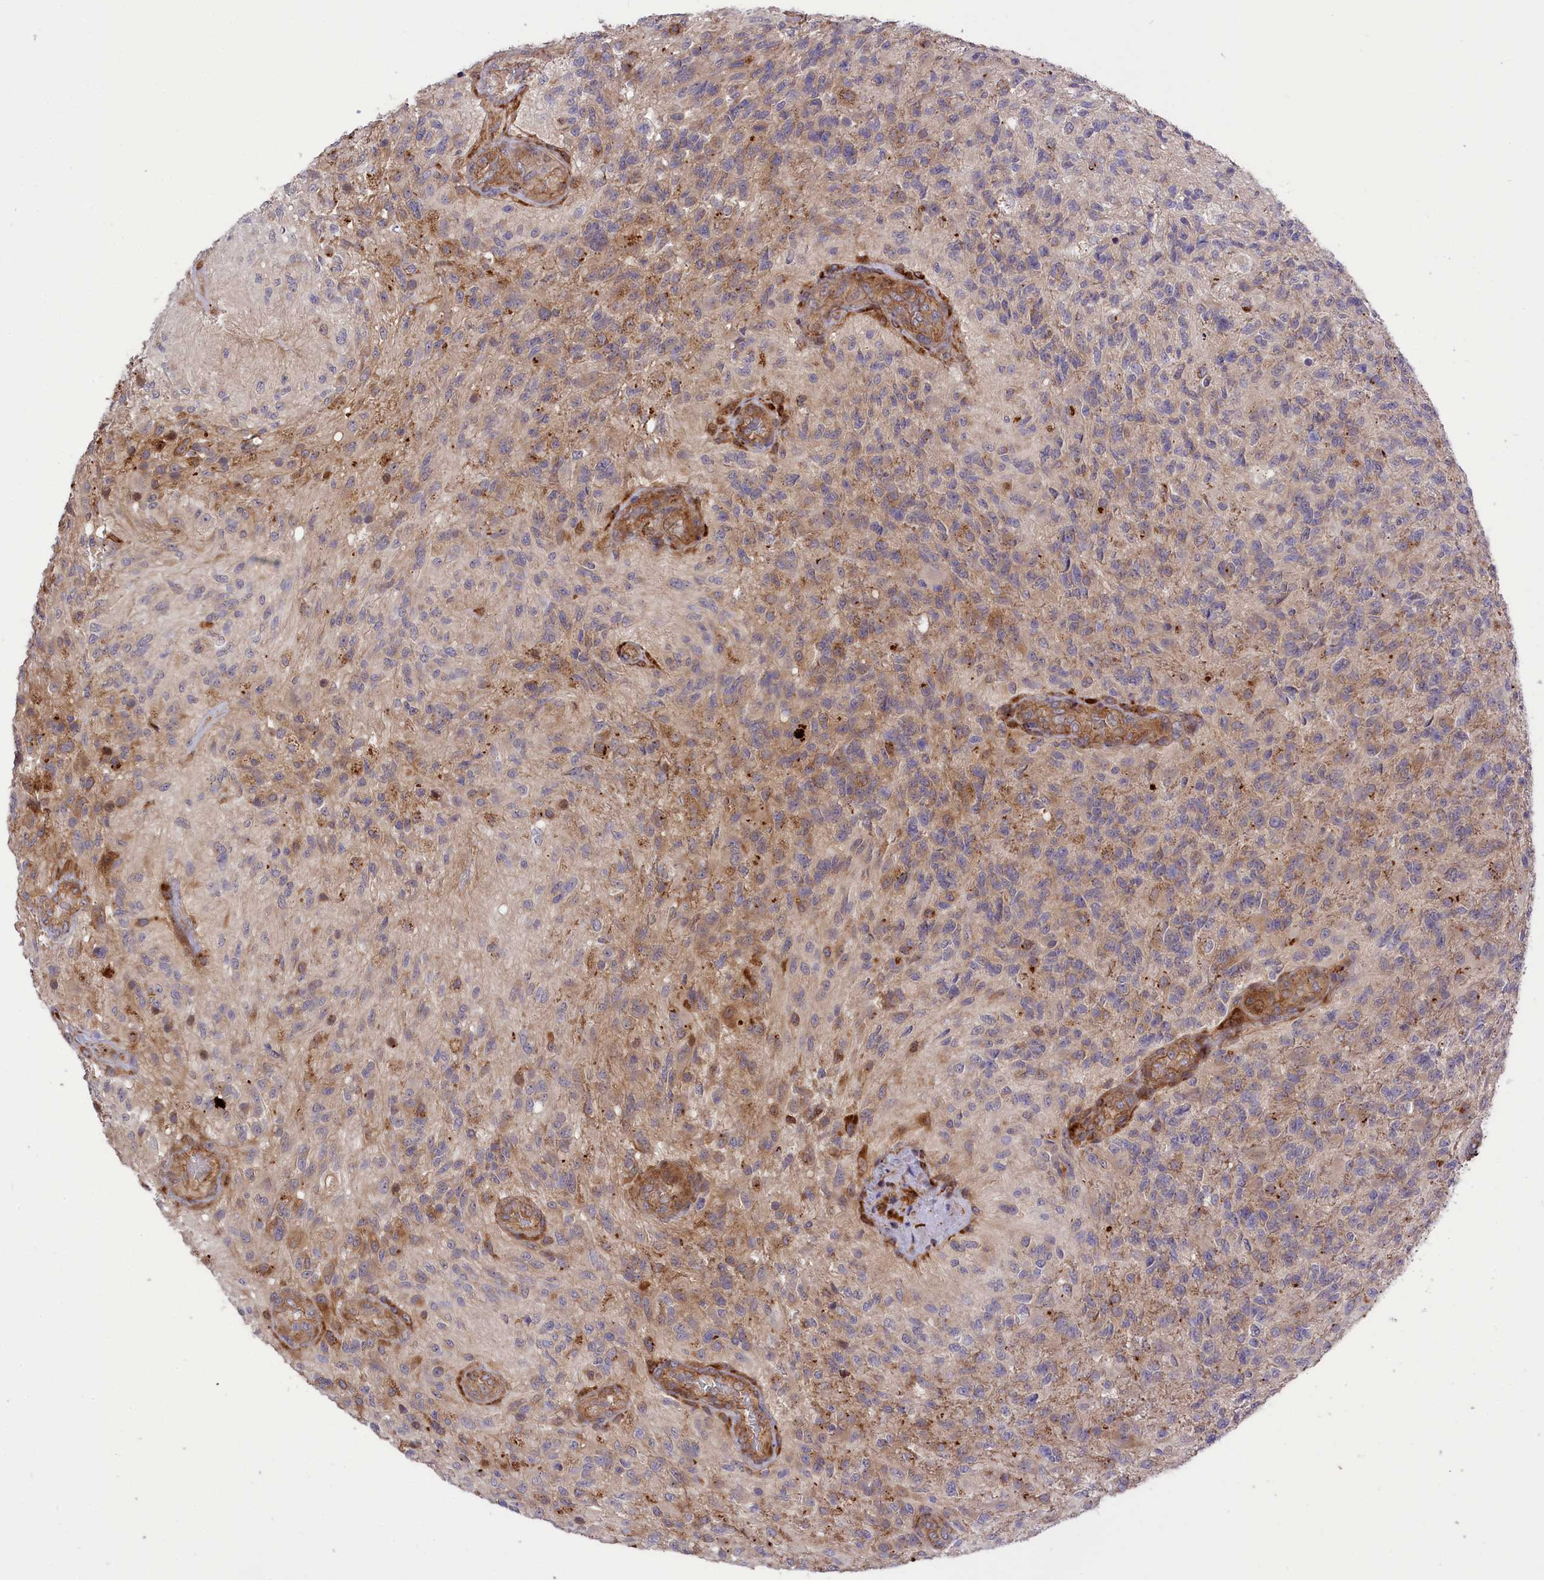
{"staining": {"intensity": "weak", "quantity": "<25%", "location": "cytoplasmic/membranous"}, "tissue": "glioma", "cell_type": "Tumor cells", "image_type": "cancer", "snomed": [{"axis": "morphology", "description": "Glioma, malignant, High grade"}, {"axis": "topography", "description": "Brain"}], "caption": "This is an immunohistochemistry (IHC) image of high-grade glioma (malignant). There is no expression in tumor cells.", "gene": "DDX60L", "patient": {"sex": "male", "age": 56}}